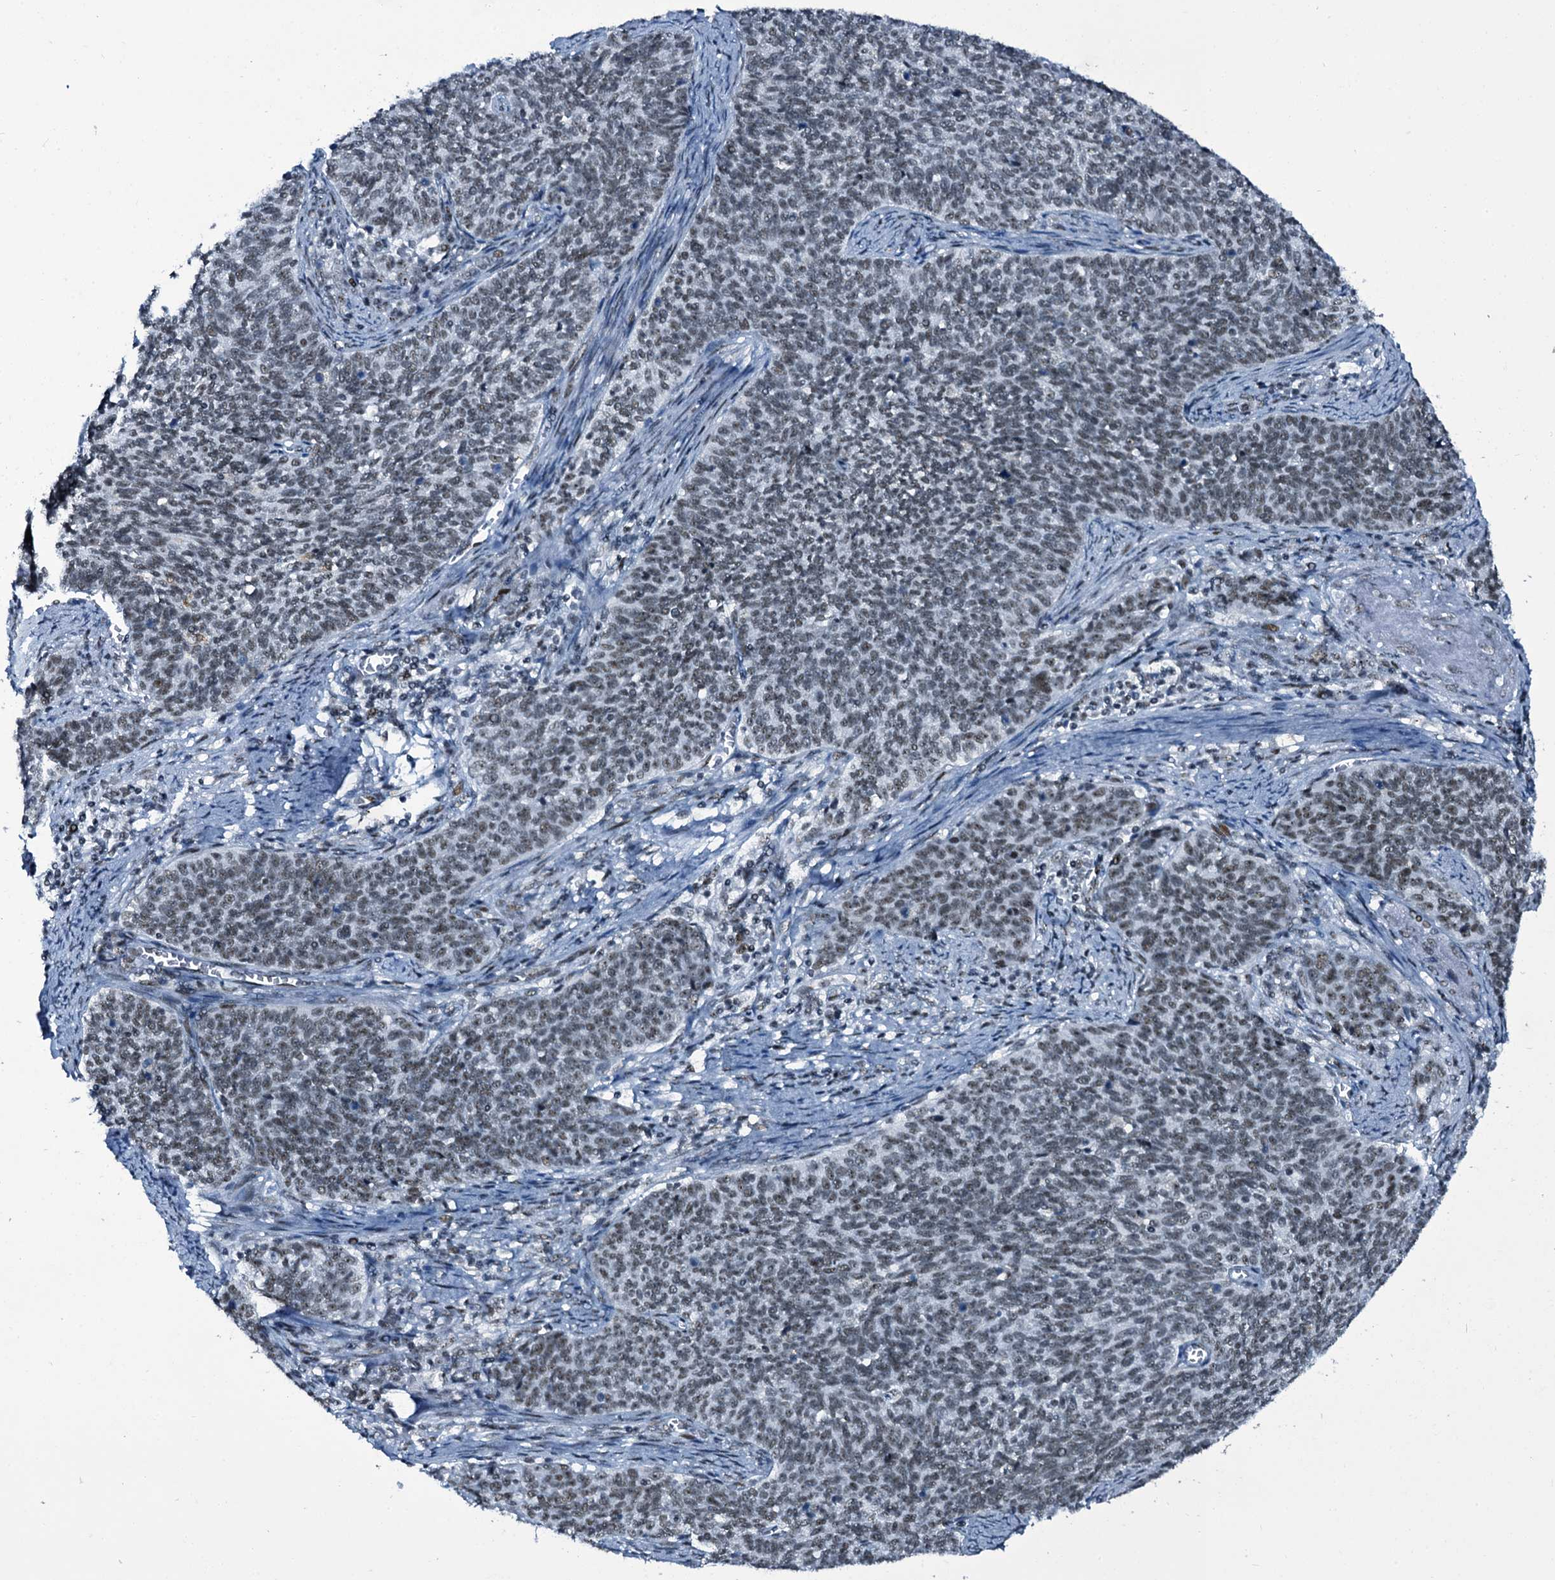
{"staining": {"intensity": "weak", "quantity": "<25%", "location": "nuclear"}, "tissue": "cervical cancer", "cell_type": "Tumor cells", "image_type": "cancer", "snomed": [{"axis": "morphology", "description": "Squamous cell carcinoma, NOS"}, {"axis": "topography", "description": "Cervix"}], "caption": "Cervical squamous cell carcinoma was stained to show a protein in brown. There is no significant positivity in tumor cells.", "gene": "ZMIZ2", "patient": {"sex": "female", "age": 39}}